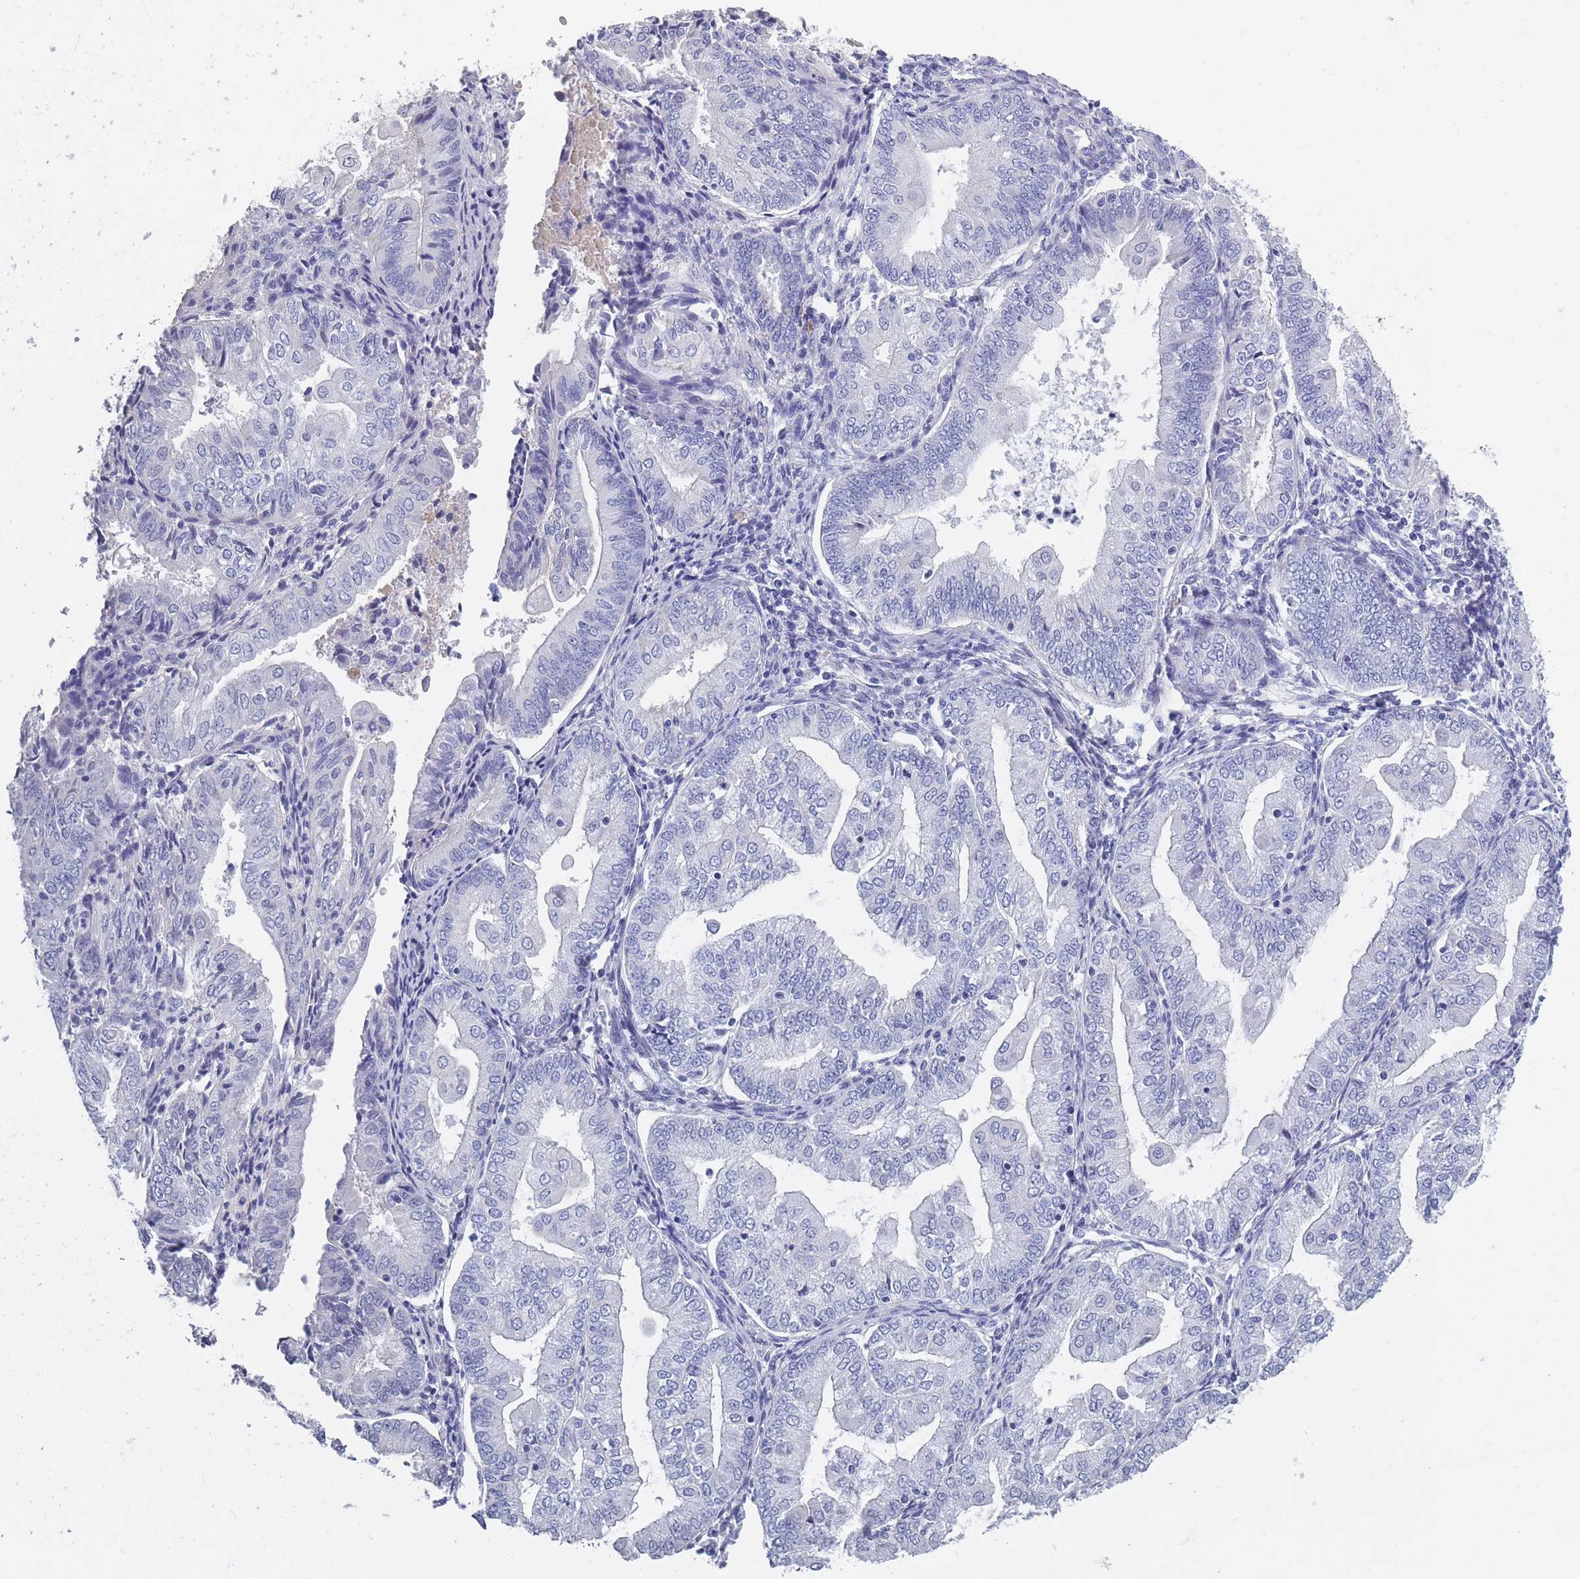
{"staining": {"intensity": "negative", "quantity": "none", "location": "none"}, "tissue": "endometrial cancer", "cell_type": "Tumor cells", "image_type": "cancer", "snomed": [{"axis": "morphology", "description": "Adenocarcinoma, NOS"}, {"axis": "topography", "description": "Endometrium"}], "caption": "Protein analysis of endometrial adenocarcinoma exhibits no significant staining in tumor cells.", "gene": "OR4C5", "patient": {"sex": "female", "age": 55}}